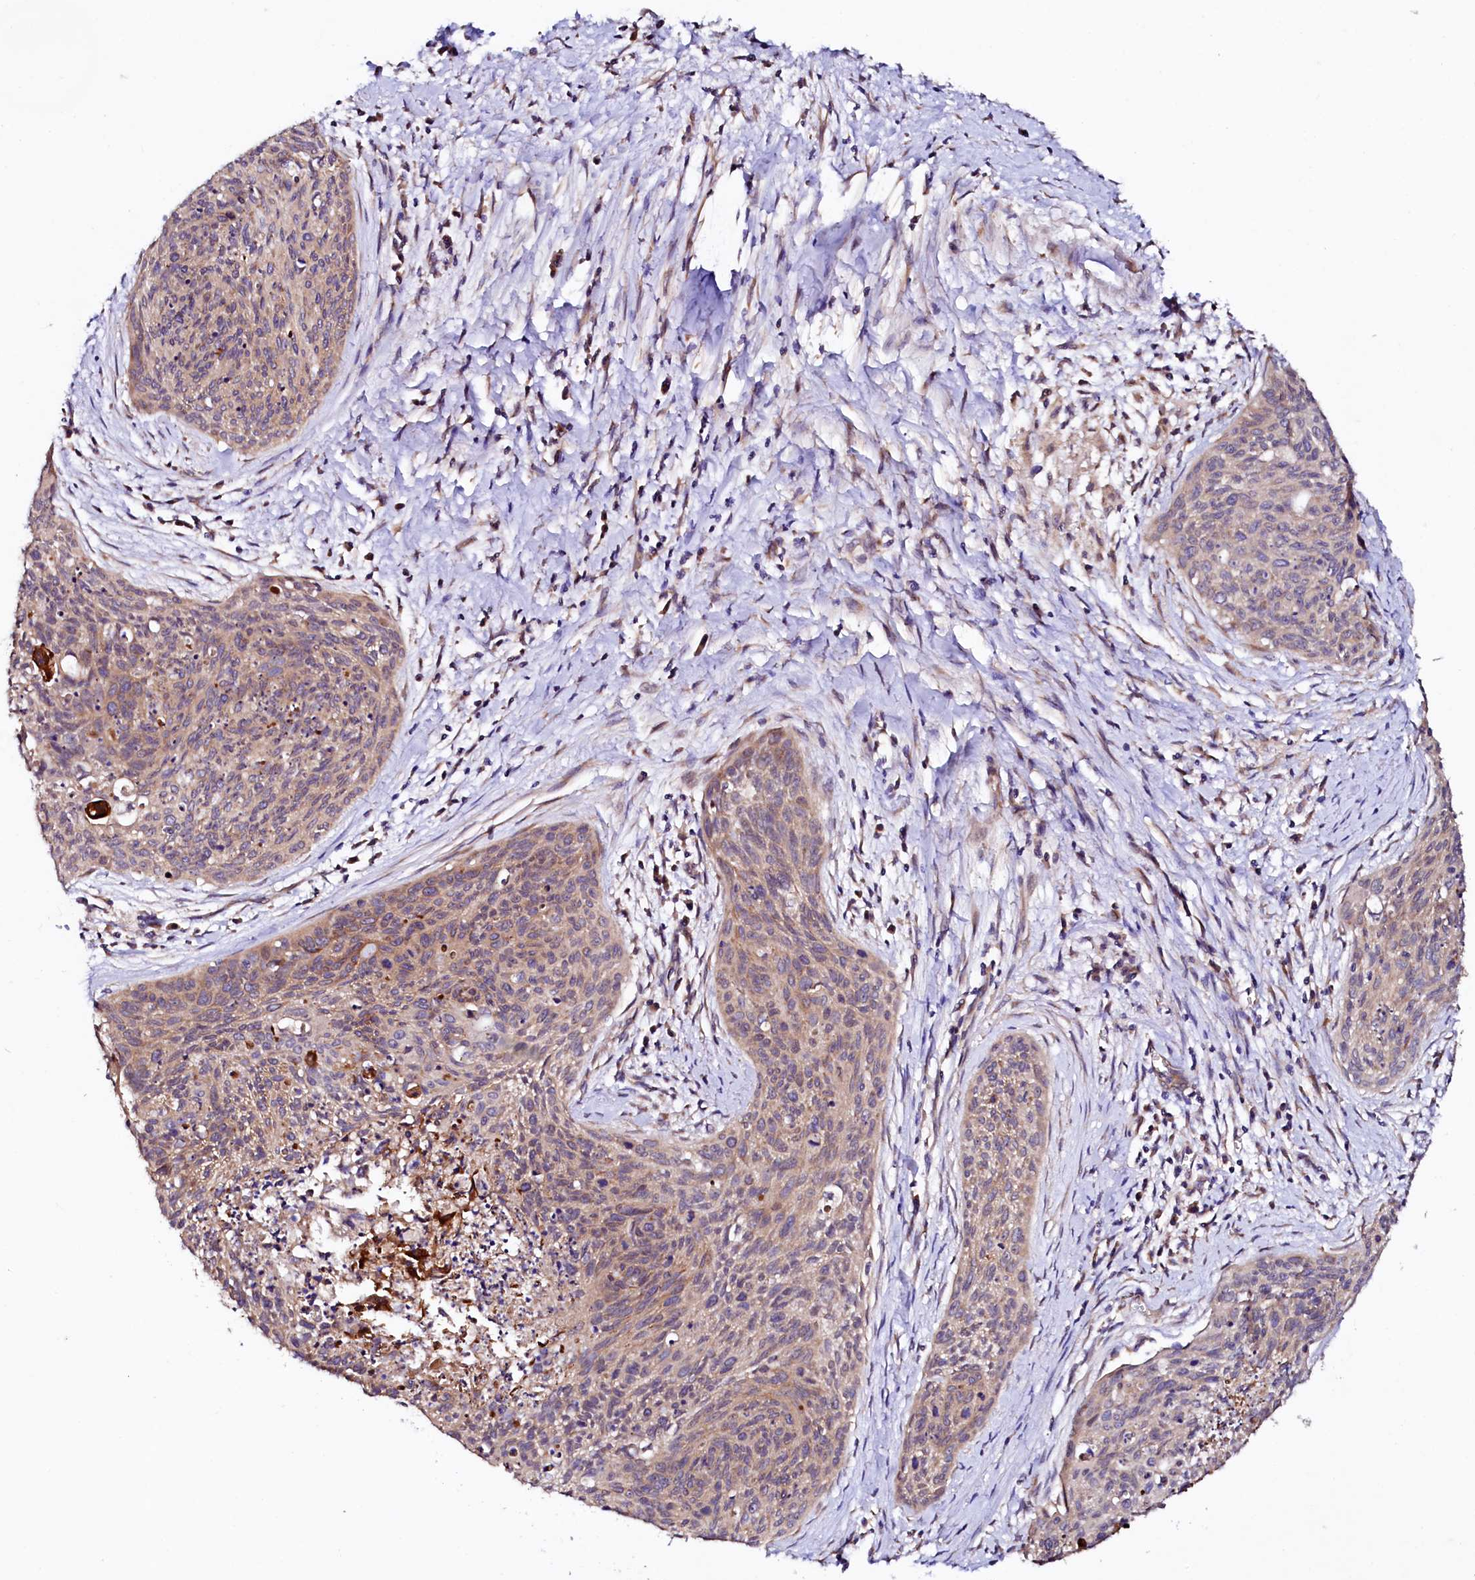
{"staining": {"intensity": "weak", "quantity": ">75%", "location": "cytoplasmic/membranous"}, "tissue": "cervical cancer", "cell_type": "Tumor cells", "image_type": "cancer", "snomed": [{"axis": "morphology", "description": "Squamous cell carcinoma, NOS"}, {"axis": "topography", "description": "Cervix"}], "caption": "A histopathology image of human squamous cell carcinoma (cervical) stained for a protein shows weak cytoplasmic/membranous brown staining in tumor cells. (Brightfield microscopy of DAB IHC at high magnification).", "gene": "UBE3C", "patient": {"sex": "female", "age": 55}}